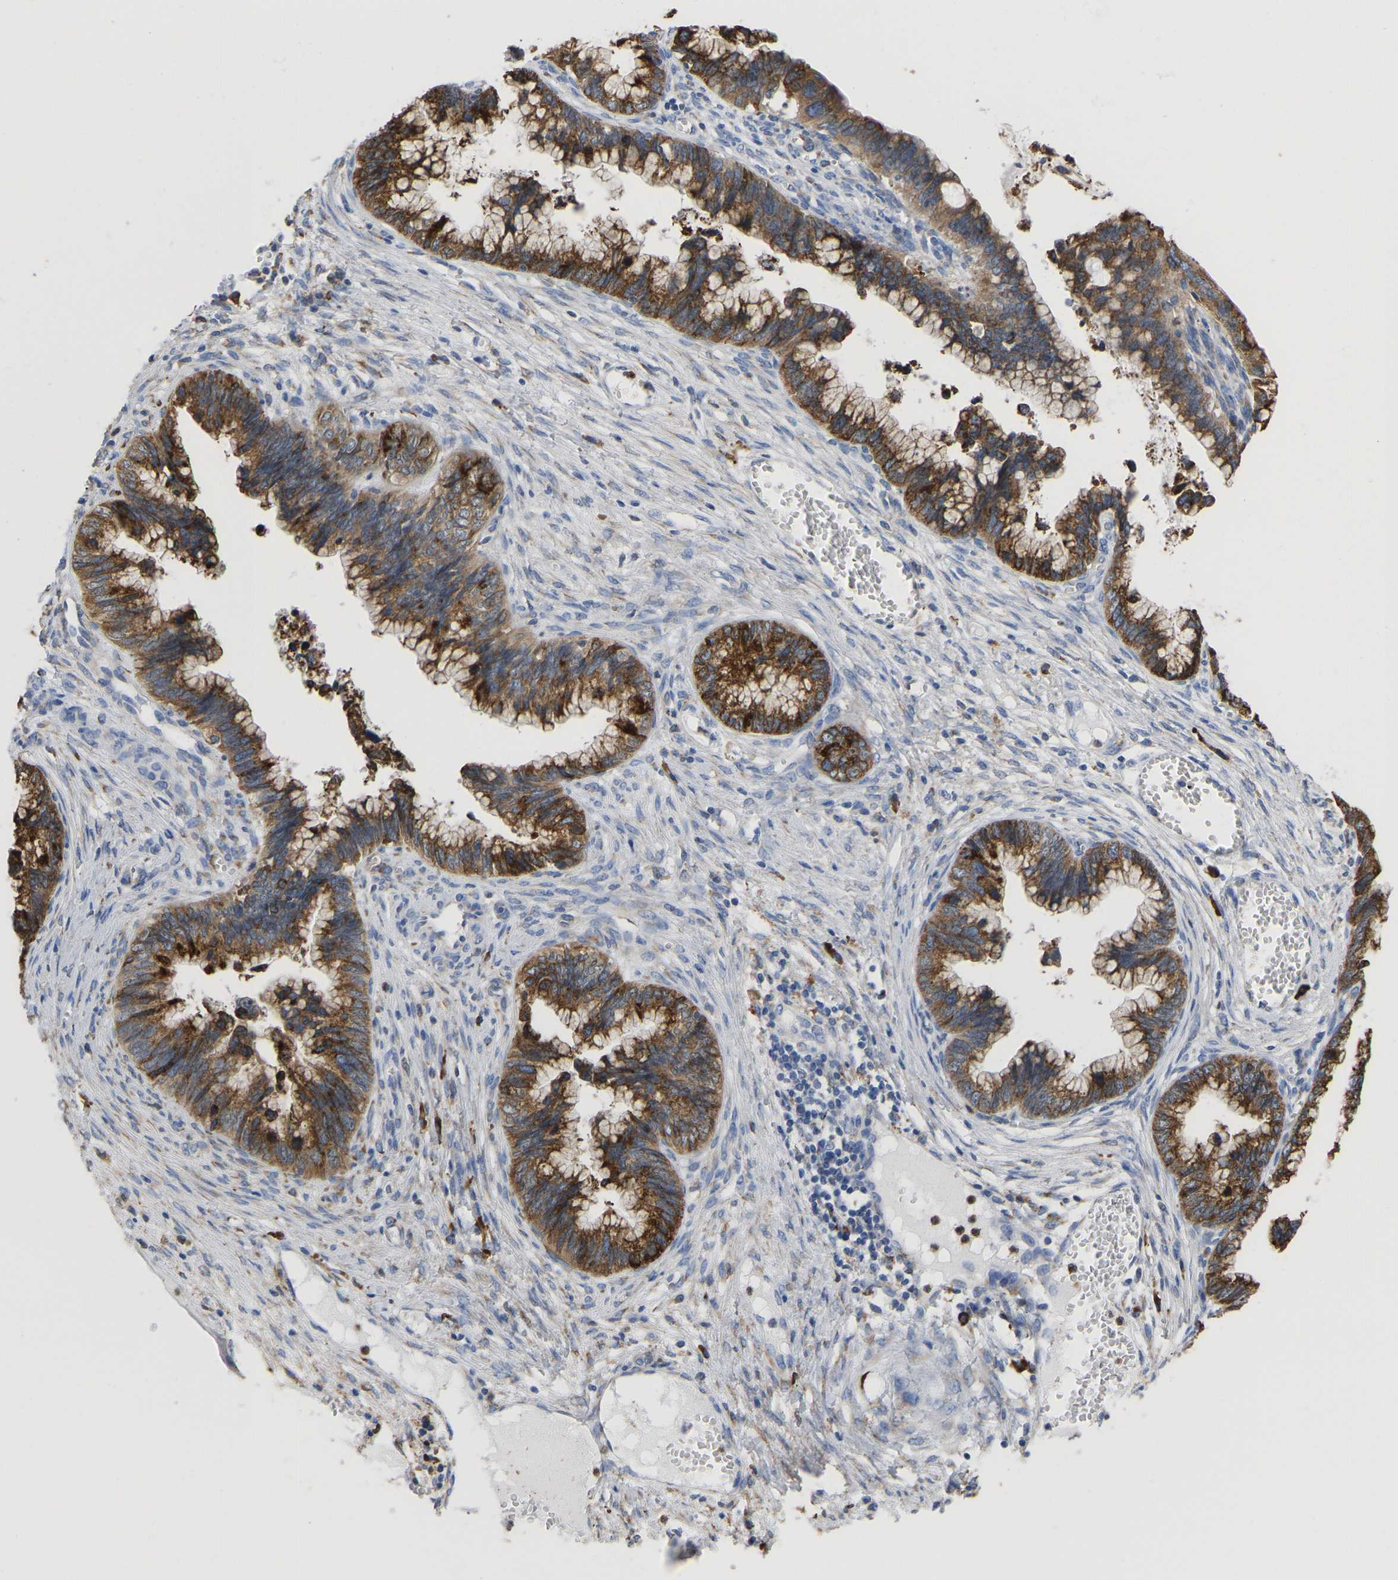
{"staining": {"intensity": "strong", "quantity": ">75%", "location": "cytoplasmic/membranous"}, "tissue": "cervical cancer", "cell_type": "Tumor cells", "image_type": "cancer", "snomed": [{"axis": "morphology", "description": "Adenocarcinoma, NOS"}, {"axis": "topography", "description": "Cervix"}], "caption": "Cervical cancer (adenocarcinoma) stained with a brown dye exhibits strong cytoplasmic/membranous positive staining in about >75% of tumor cells.", "gene": "P4HB", "patient": {"sex": "female", "age": 44}}